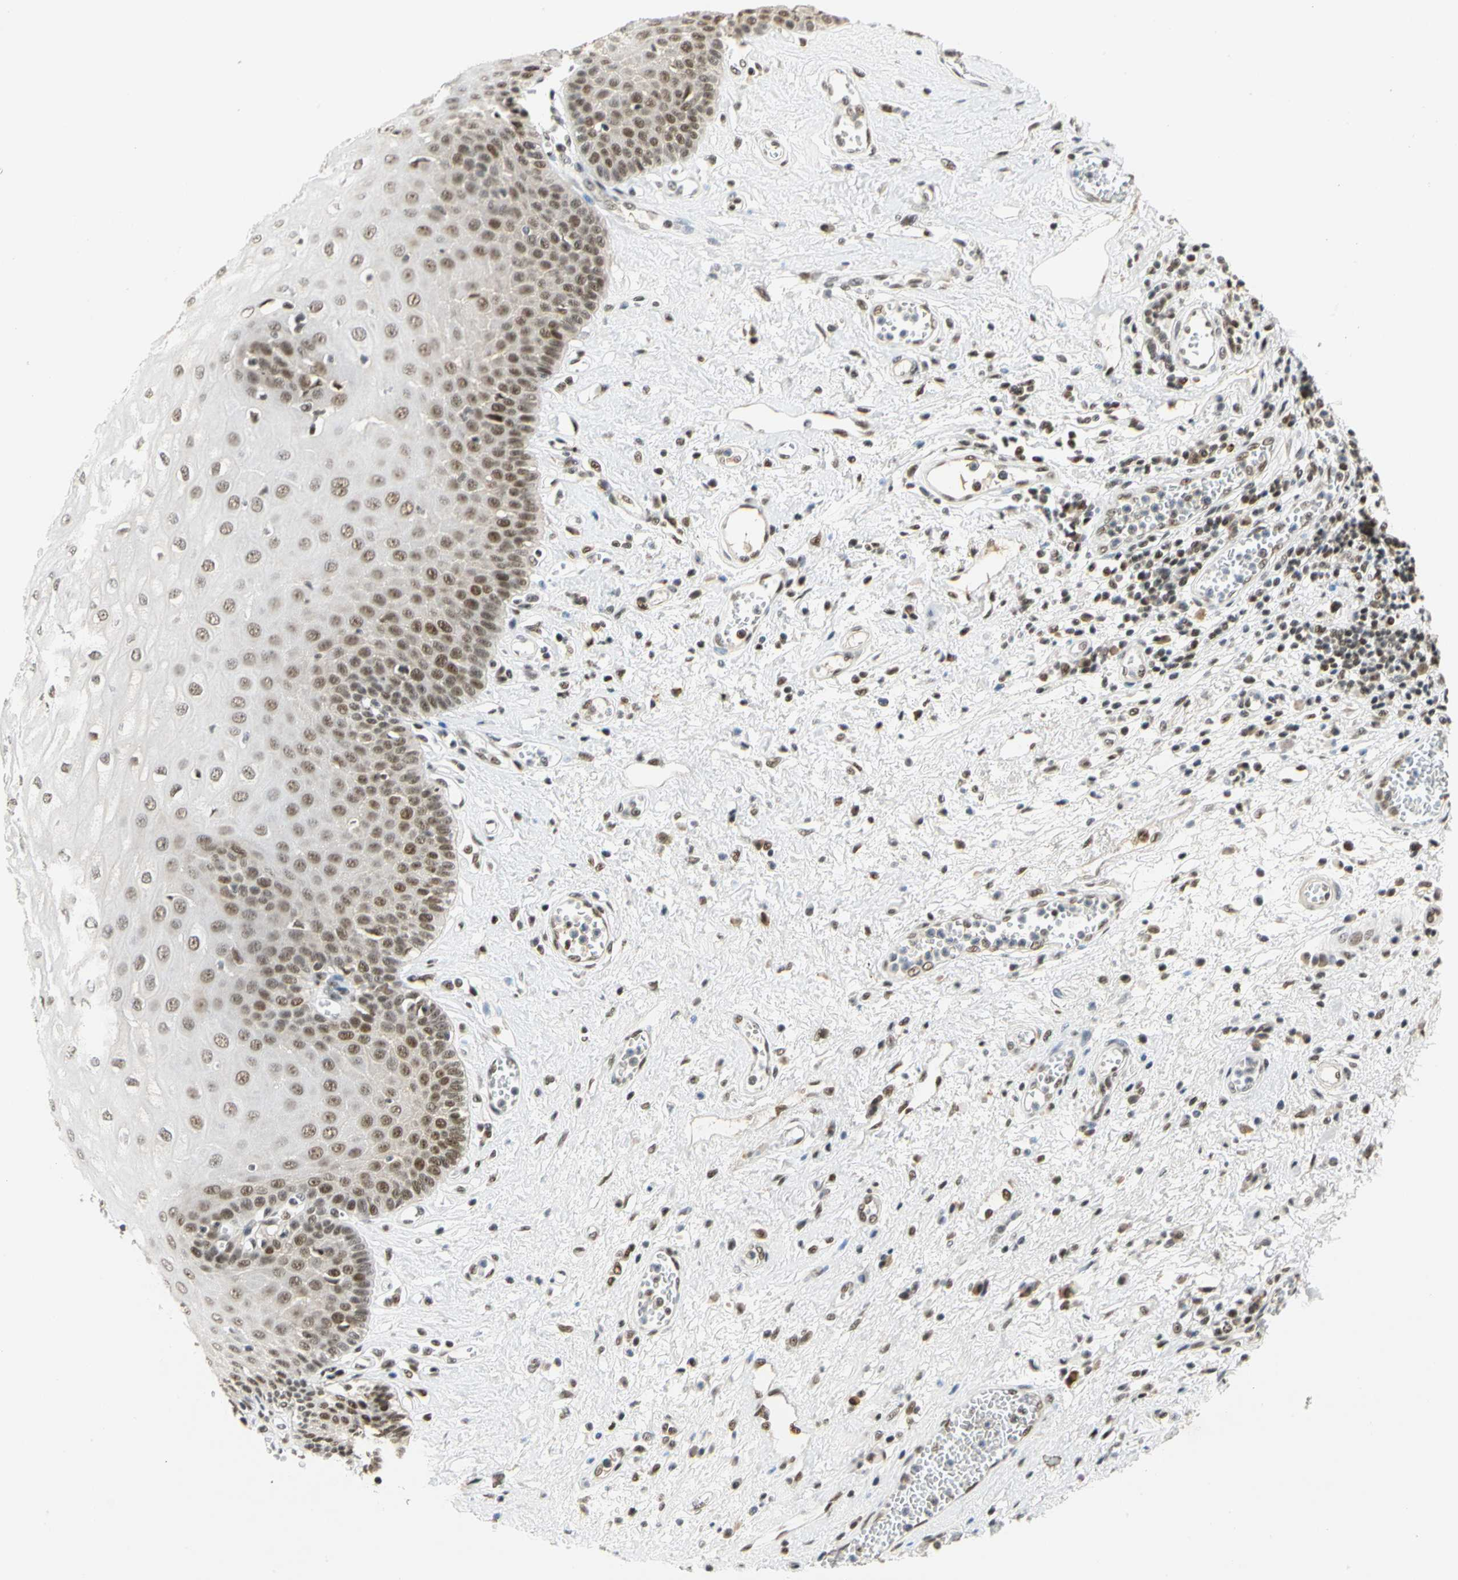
{"staining": {"intensity": "moderate", "quantity": ">75%", "location": "nuclear"}, "tissue": "esophagus", "cell_type": "Squamous epithelial cells", "image_type": "normal", "snomed": [{"axis": "morphology", "description": "Normal tissue, NOS"}, {"axis": "morphology", "description": "Squamous cell carcinoma, NOS"}, {"axis": "topography", "description": "Esophagus"}], "caption": "Protein staining of normal esophagus demonstrates moderate nuclear expression in about >75% of squamous epithelial cells. (Stains: DAB (3,3'-diaminobenzidine) in brown, nuclei in blue, Microscopy: brightfield microscopy at high magnification).", "gene": "ZSCAN16", "patient": {"sex": "male", "age": 65}}